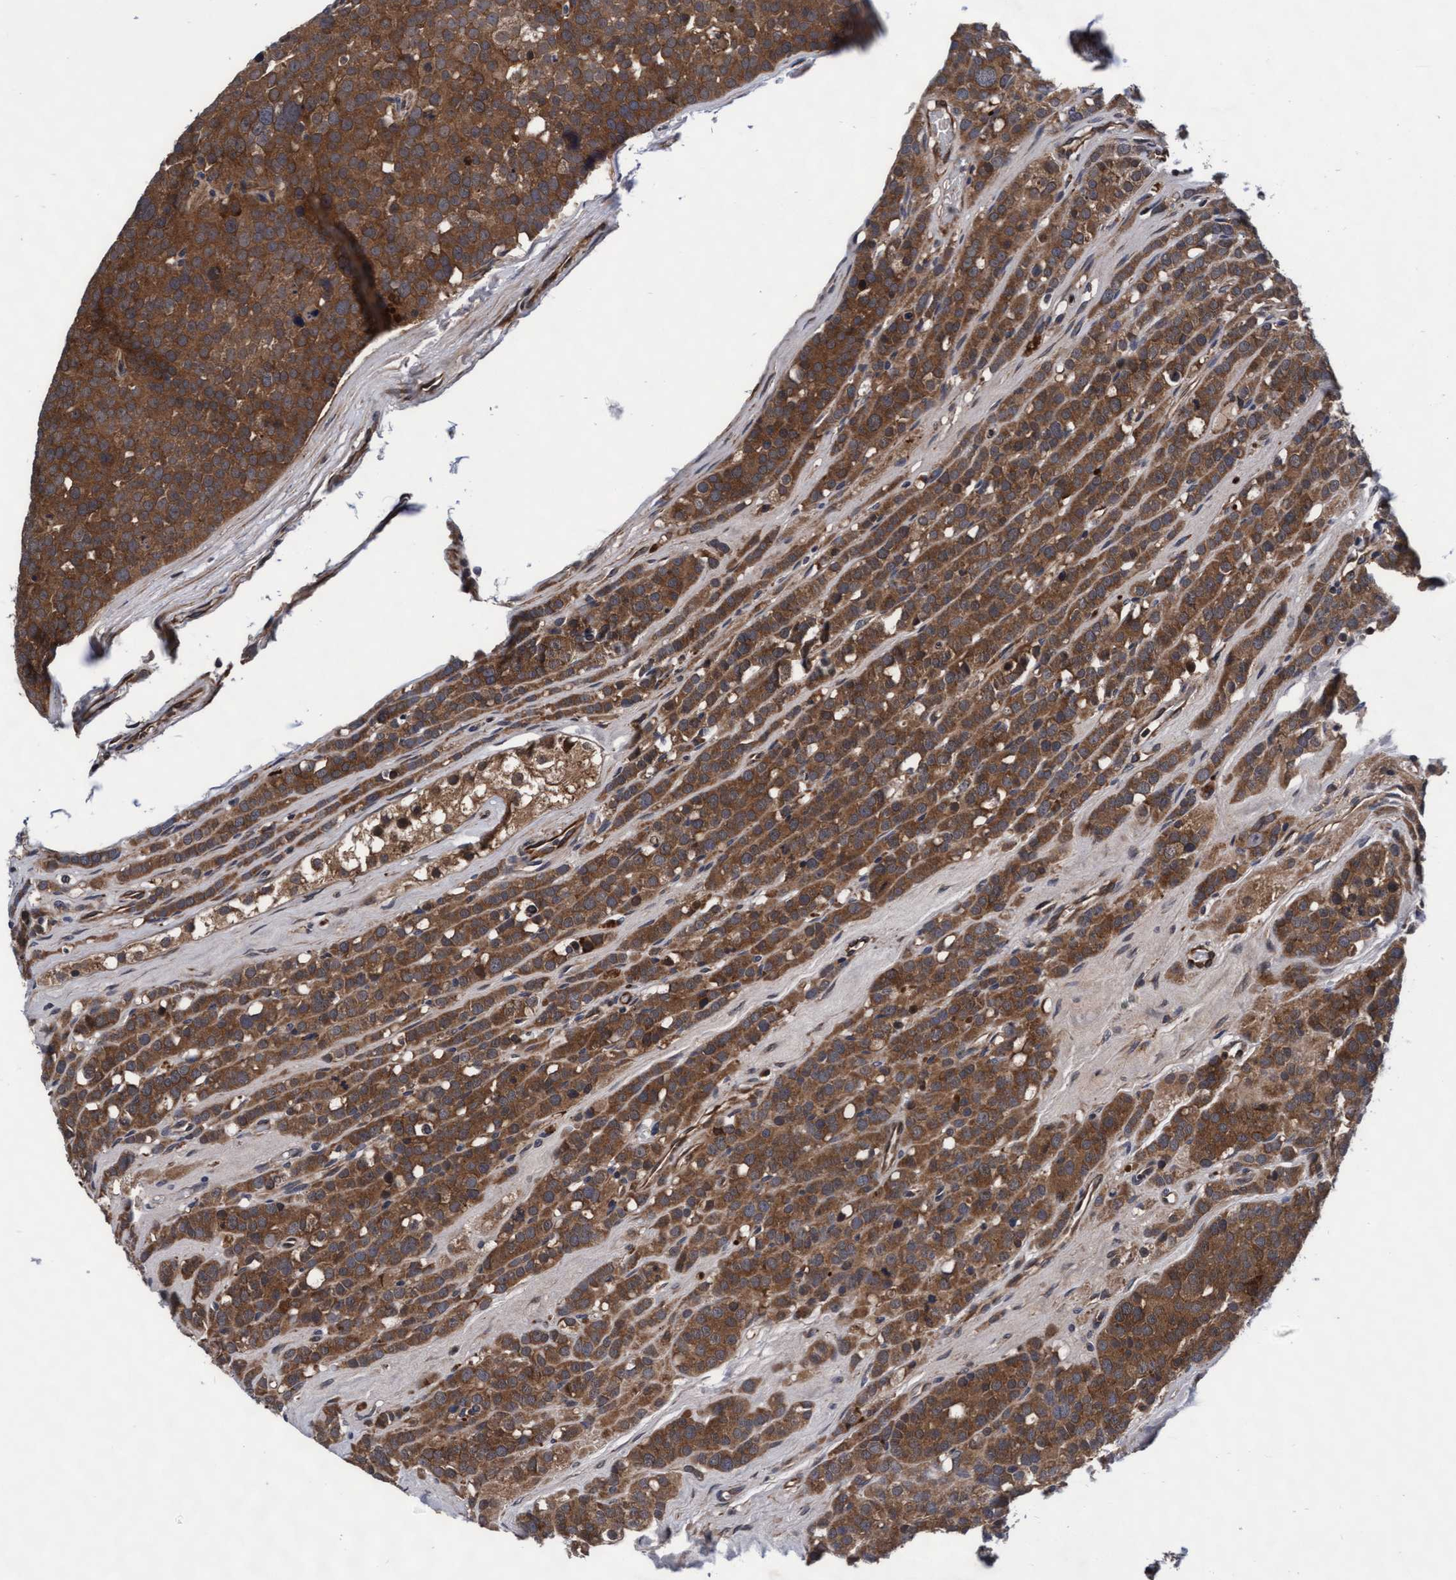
{"staining": {"intensity": "strong", "quantity": ">75%", "location": "cytoplasmic/membranous"}, "tissue": "testis cancer", "cell_type": "Tumor cells", "image_type": "cancer", "snomed": [{"axis": "morphology", "description": "Seminoma, NOS"}, {"axis": "topography", "description": "Testis"}], "caption": "IHC (DAB (3,3'-diaminobenzidine)) staining of human testis seminoma shows strong cytoplasmic/membranous protein expression in approximately >75% of tumor cells.", "gene": "EFCAB13", "patient": {"sex": "male", "age": 71}}